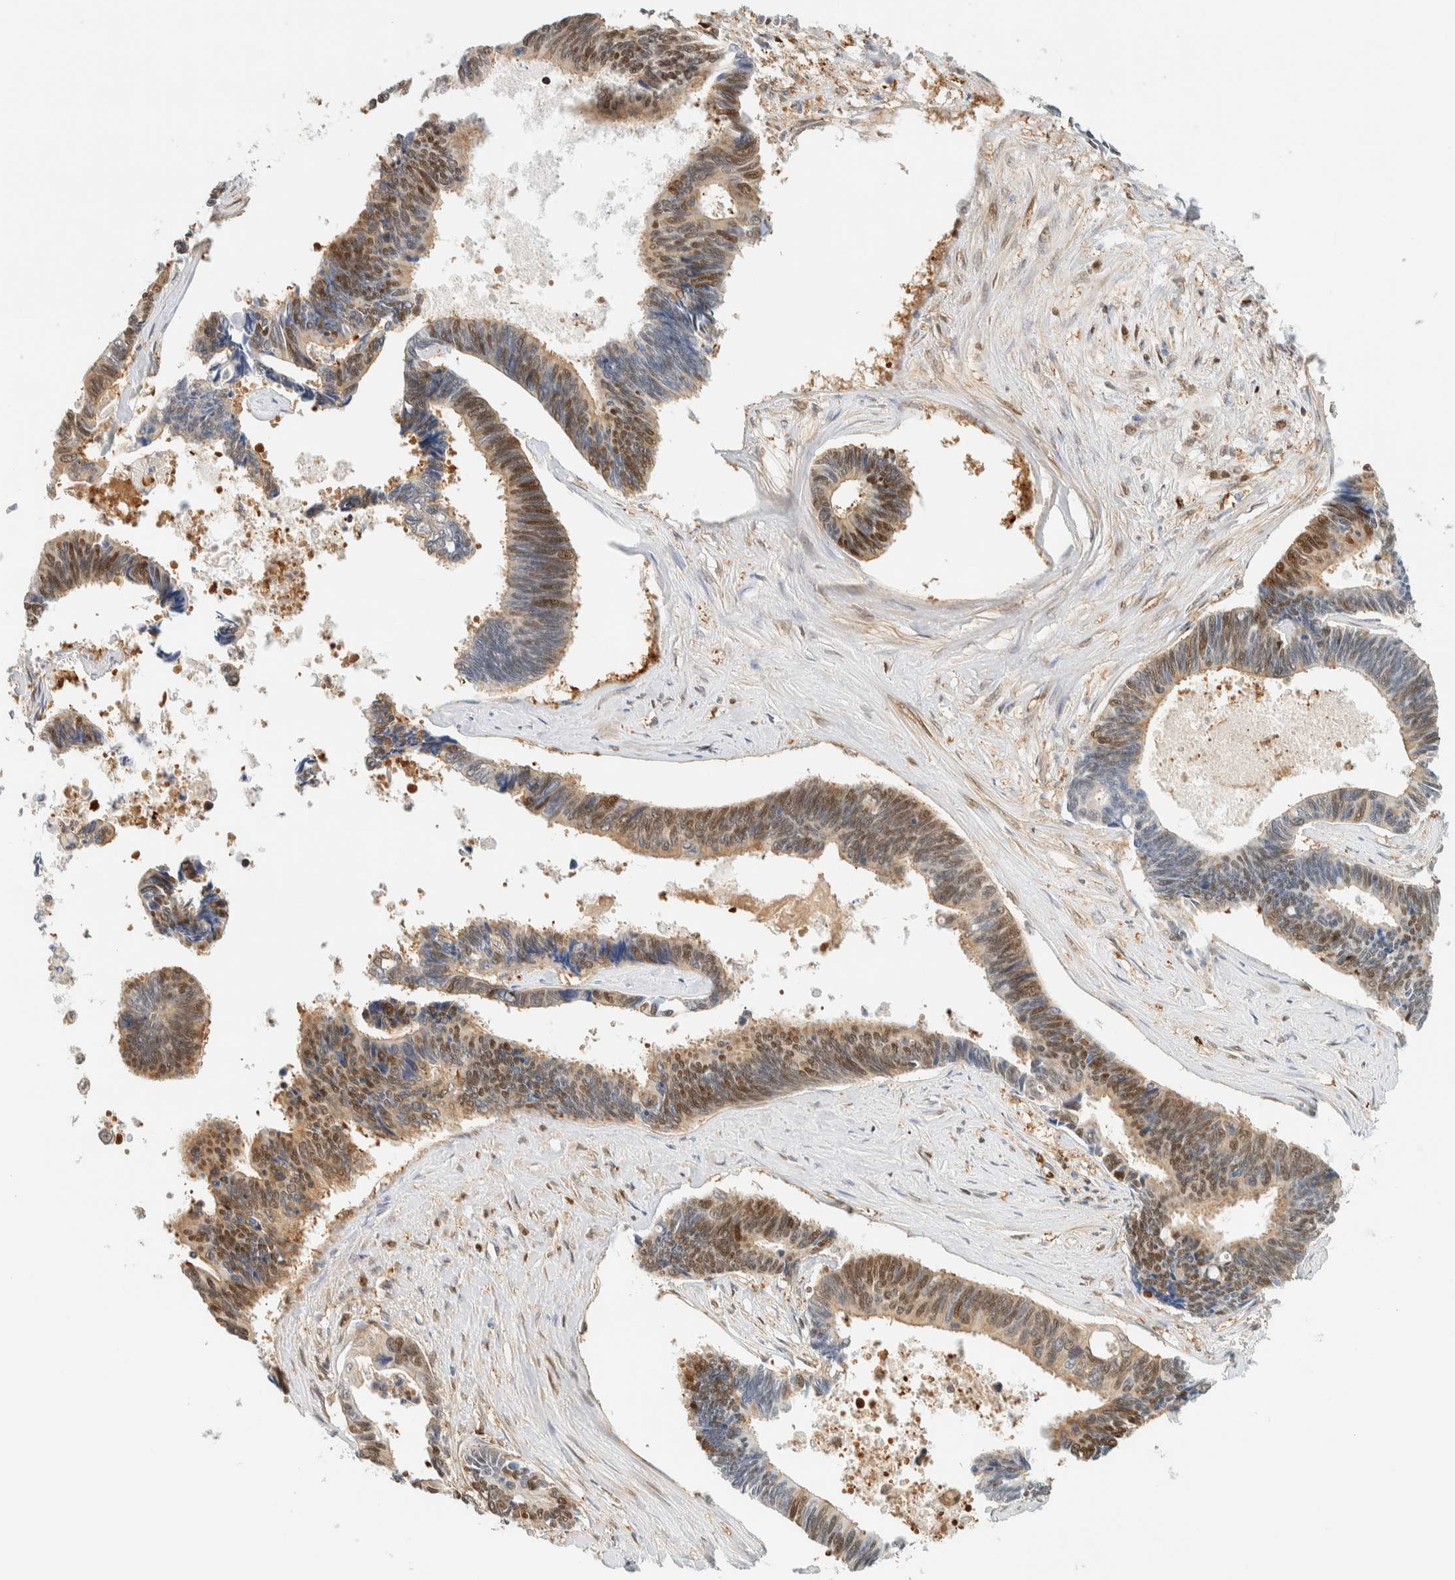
{"staining": {"intensity": "moderate", "quantity": "25%-75%", "location": "cytoplasmic/membranous,nuclear"}, "tissue": "pancreatic cancer", "cell_type": "Tumor cells", "image_type": "cancer", "snomed": [{"axis": "morphology", "description": "Adenocarcinoma, NOS"}, {"axis": "topography", "description": "Pancreas"}], "caption": "Approximately 25%-75% of tumor cells in pancreatic cancer (adenocarcinoma) demonstrate moderate cytoplasmic/membranous and nuclear protein positivity as visualized by brown immunohistochemical staining.", "gene": "ZBTB37", "patient": {"sex": "female", "age": 70}}